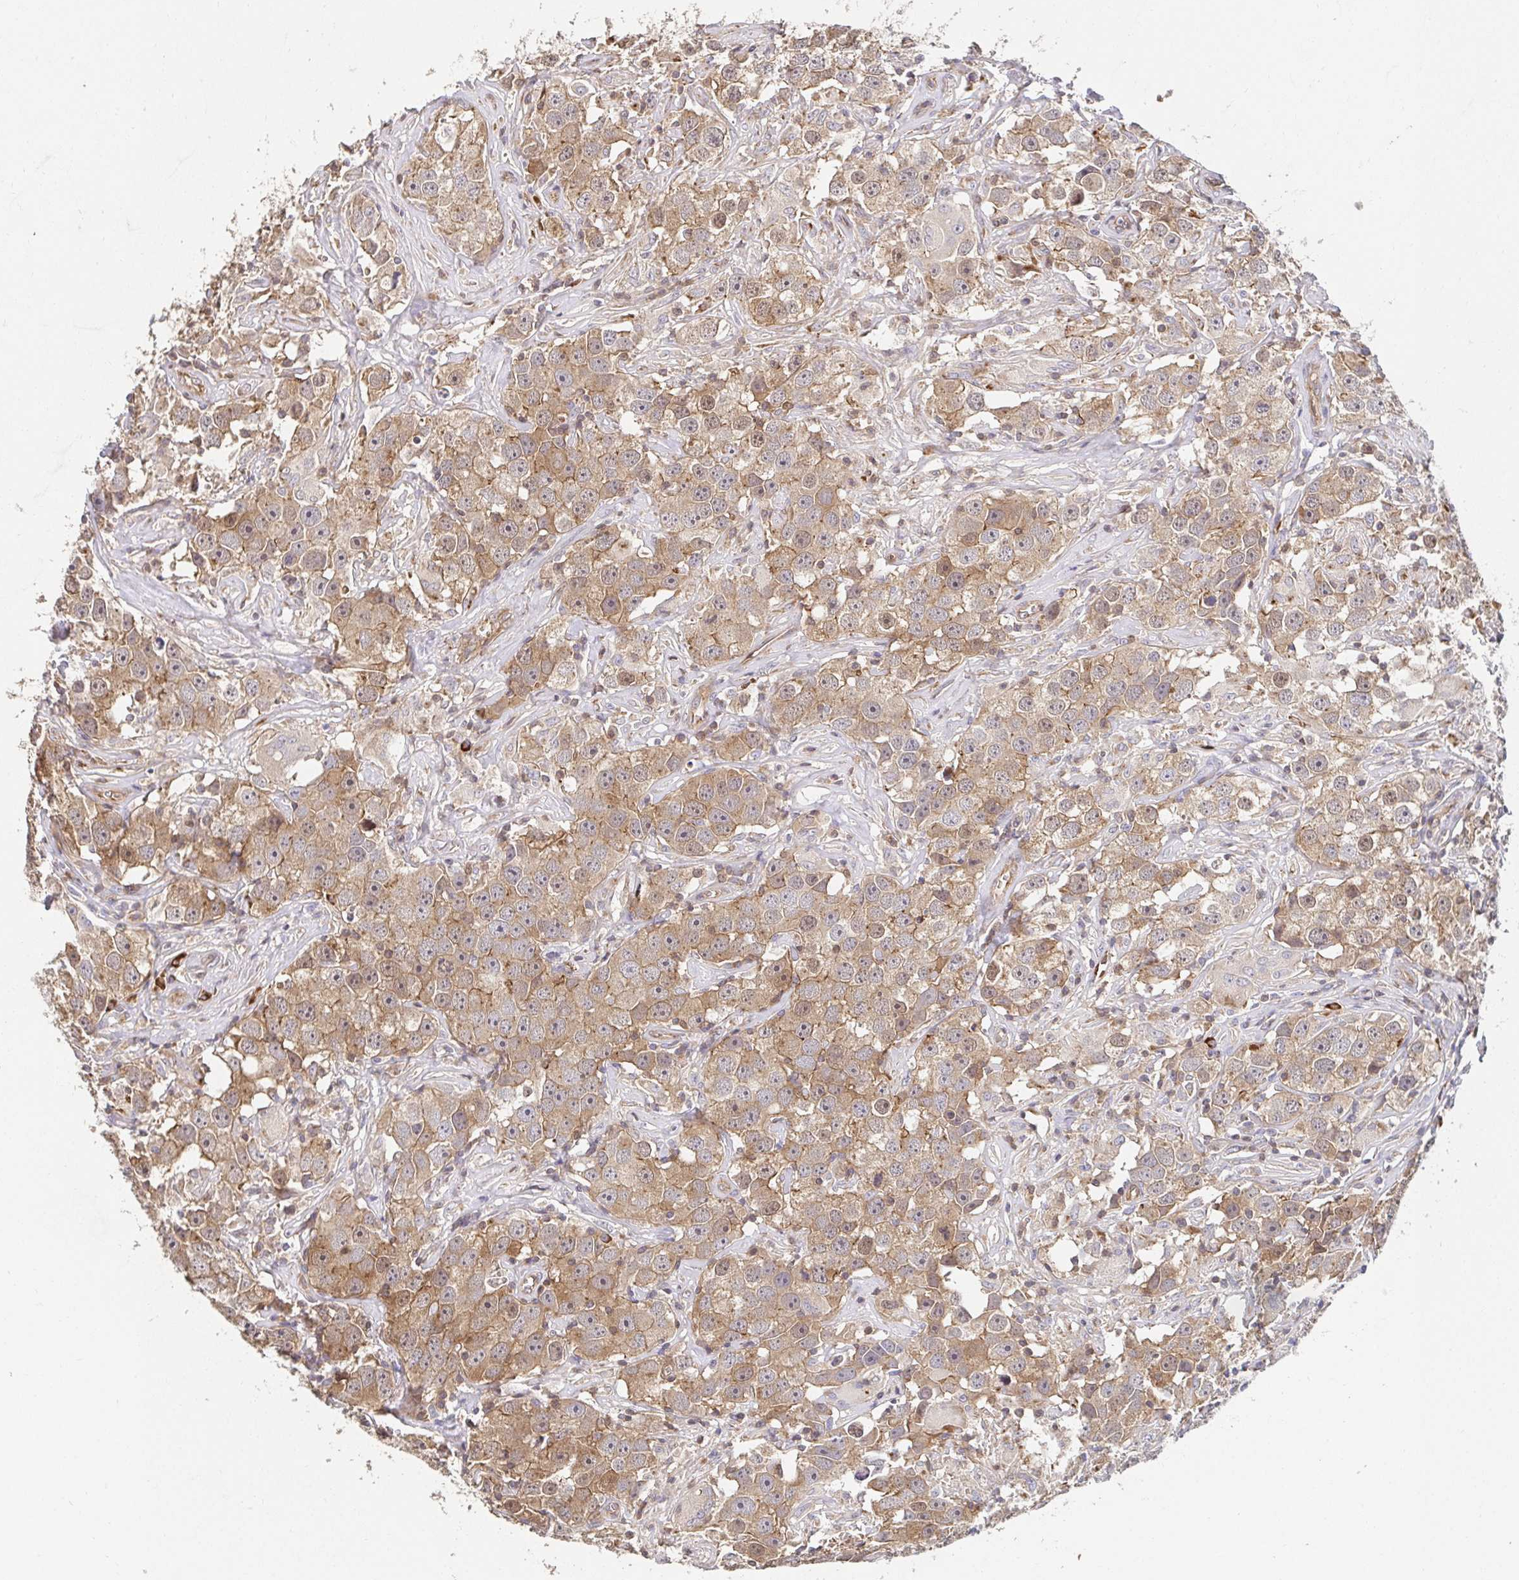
{"staining": {"intensity": "moderate", "quantity": ">75%", "location": "cytoplasmic/membranous,nuclear"}, "tissue": "testis cancer", "cell_type": "Tumor cells", "image_type": "cancer", "snomed": [{"axis": "morphology", "description": "Seminoma, NOS"}, {"axis": "topography", "description": "Testis"}], "caption": "Immunohistochemistry micrograph of neoplastic tissue: human testis cancer stained using immunohistochemistry demonstrates medium levels of moderate protein expression localized specifically in the cytoplasmic/membranous and nuclear of tumor cells, appearing as a cytoplasmic/membranous and nuclear brown color.", "gene": "APBB1", "patient": {"sex": "male", "age": 49}}